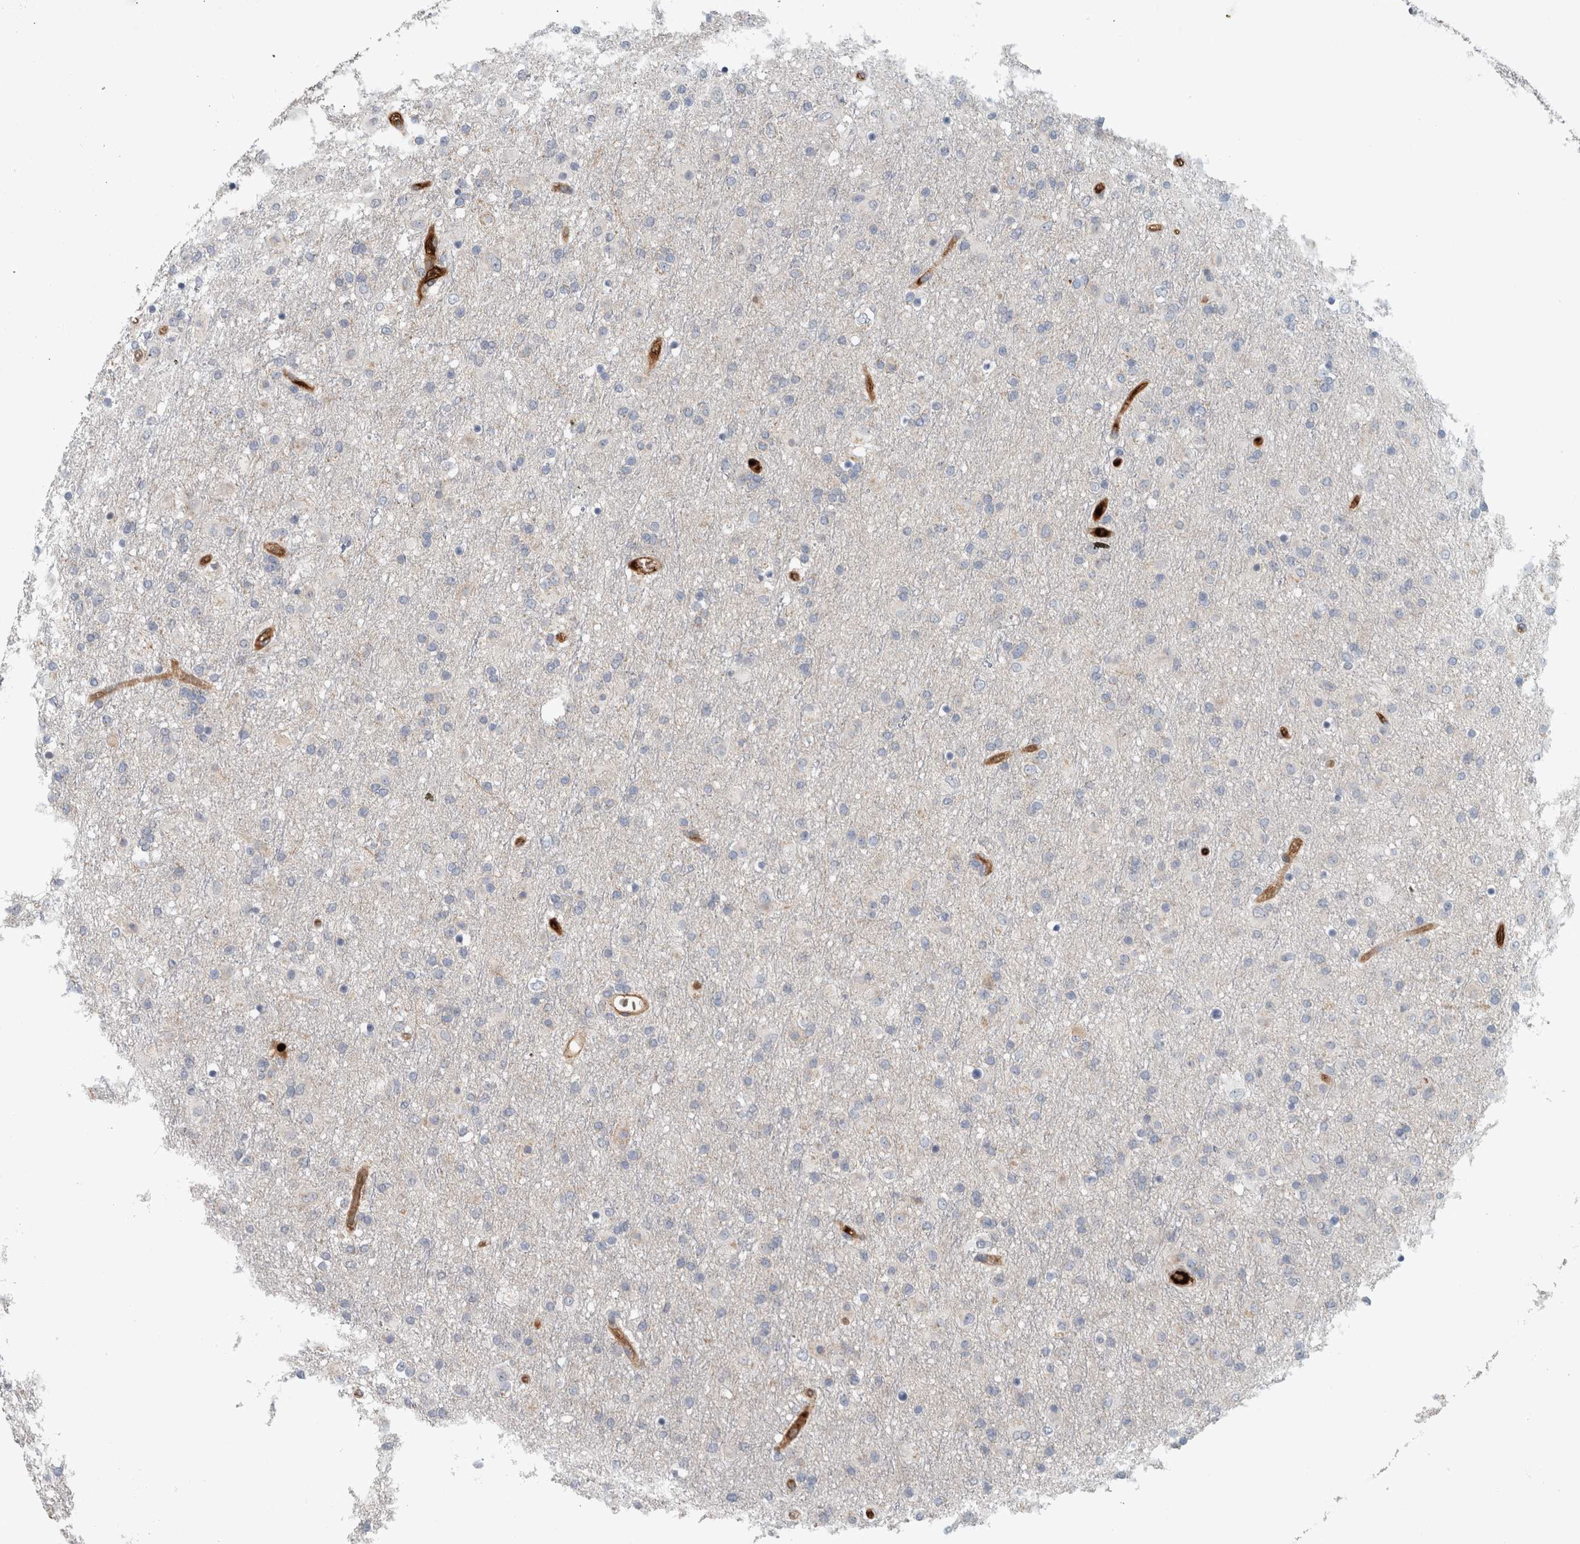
{"staining": {"intensity": "negative", "quantity": "none", "location": "none"}, "tissue": "glioma", "cell_type": "Tumor cells", "image_type": "cancer", "snomed": [{"axis": "morphology", "description": "Glioma, malignant, Low grade"}, {"axis": "topography", "description": "Brain"}], "caption": "Immunohistochemical staining of malignant glioma (low-grade) displays no significant staining in tumor cells.", "gene": "FN1", "patient": {"sex": "male", "age": 65}}